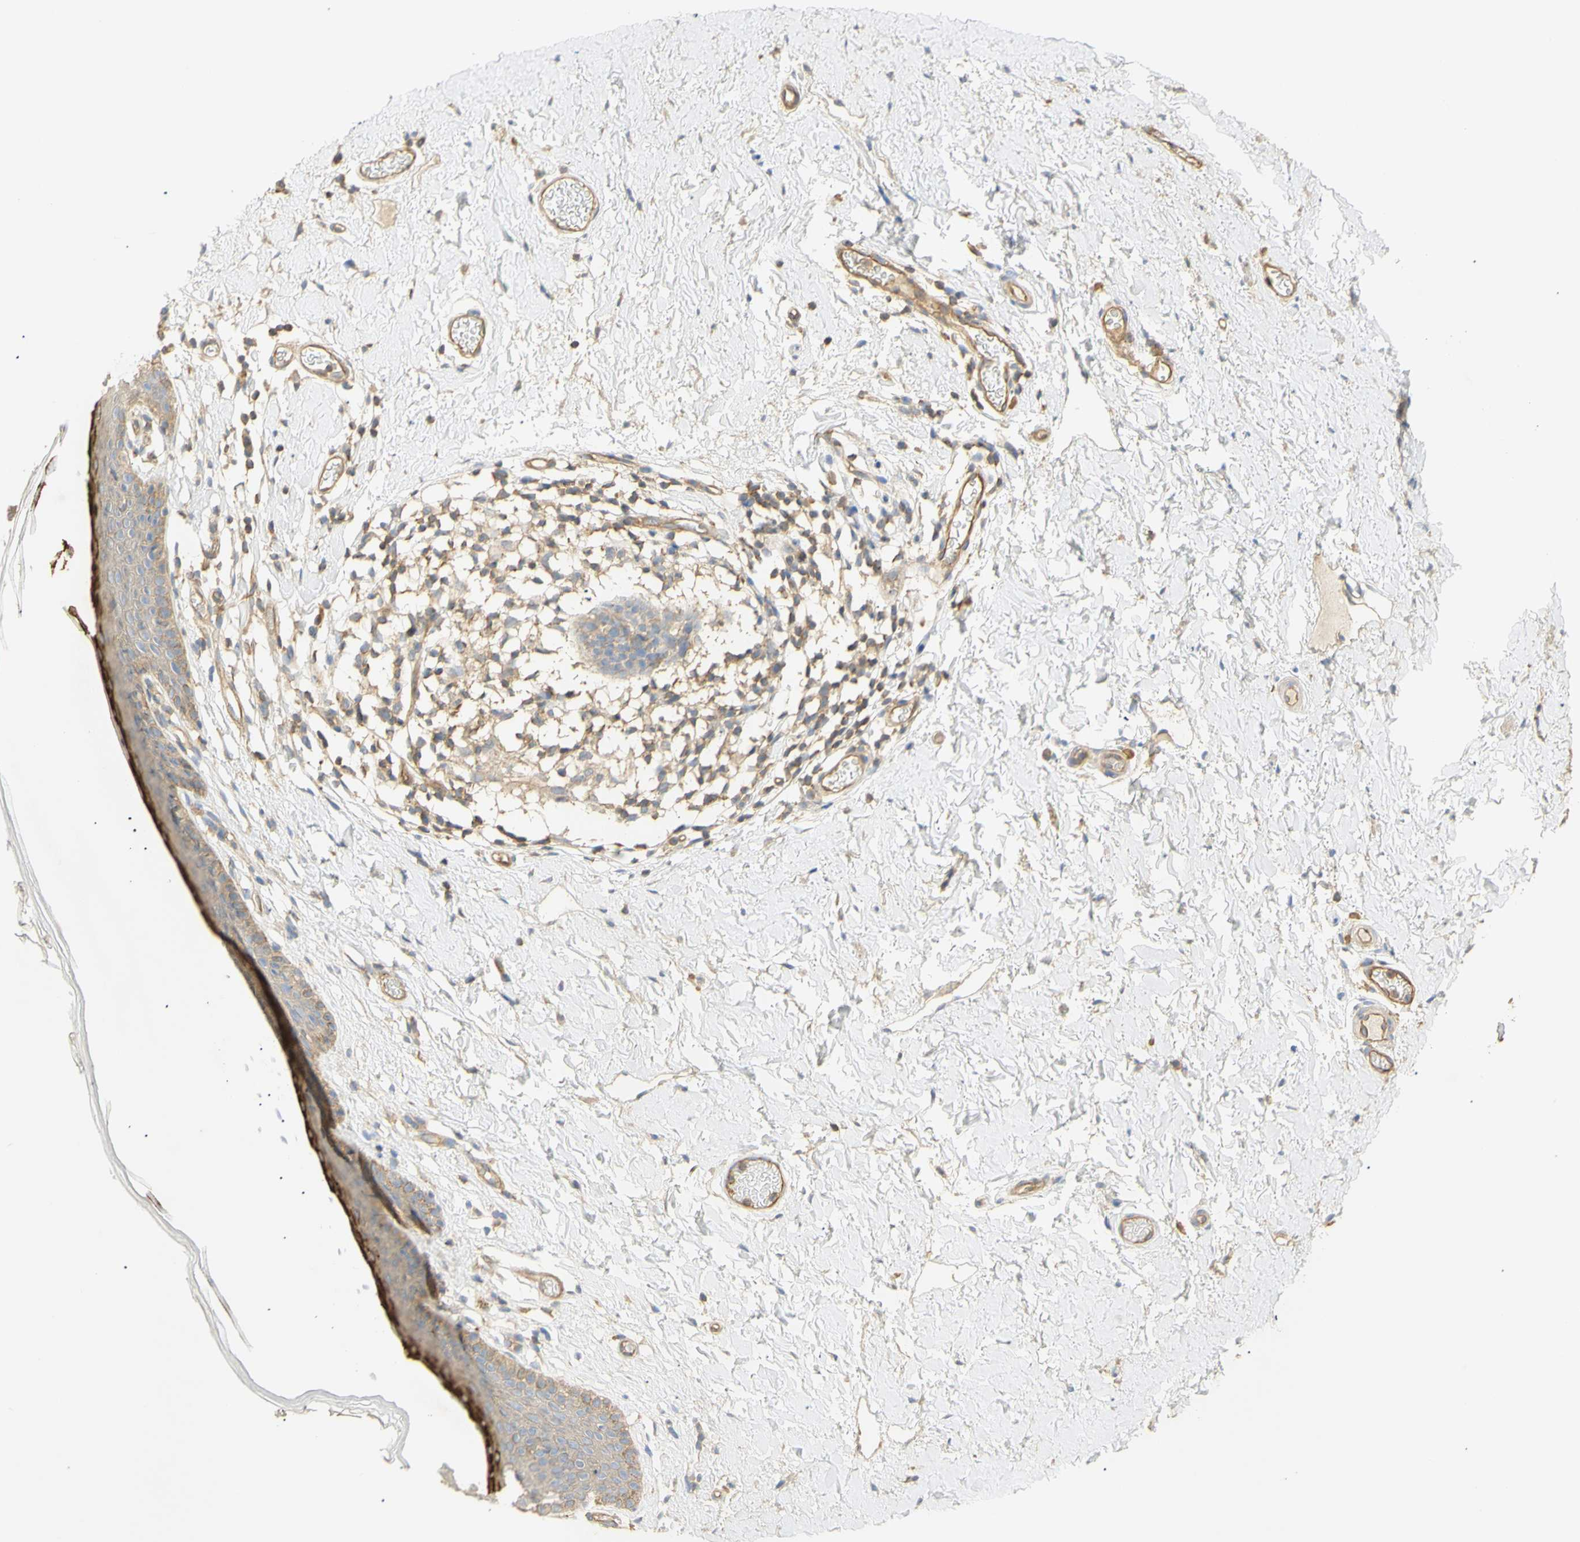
{"staining": {"intensity": "moderate", "quantity": "25%-75%", "location": "cytoplasmic/membranous"}, "tissue": "skin", "cell_type": "Epidermal cells", "image_type": "normal", "snomed": [{"axis": "morphology", "description": "Normal tissue, NOS"}, {"axis": "topography", "description": "Adipose tissue"}, {"axis": "topography", "description": "Vascular tissue"}, {"axis": "topography", "description": "Anal"}, {"axis": "topography", "description": "Peripheral nerve tissue"}], "caption": "Immunohistochemical staining of normal human skin demonstrates 25%-75% levels of moderate cytoplasmic/membranous protein positivity in about 25%-75% of epidermal cells.", "gene": "KCNE4", "patient": {"sex": "female", "age": 54}}